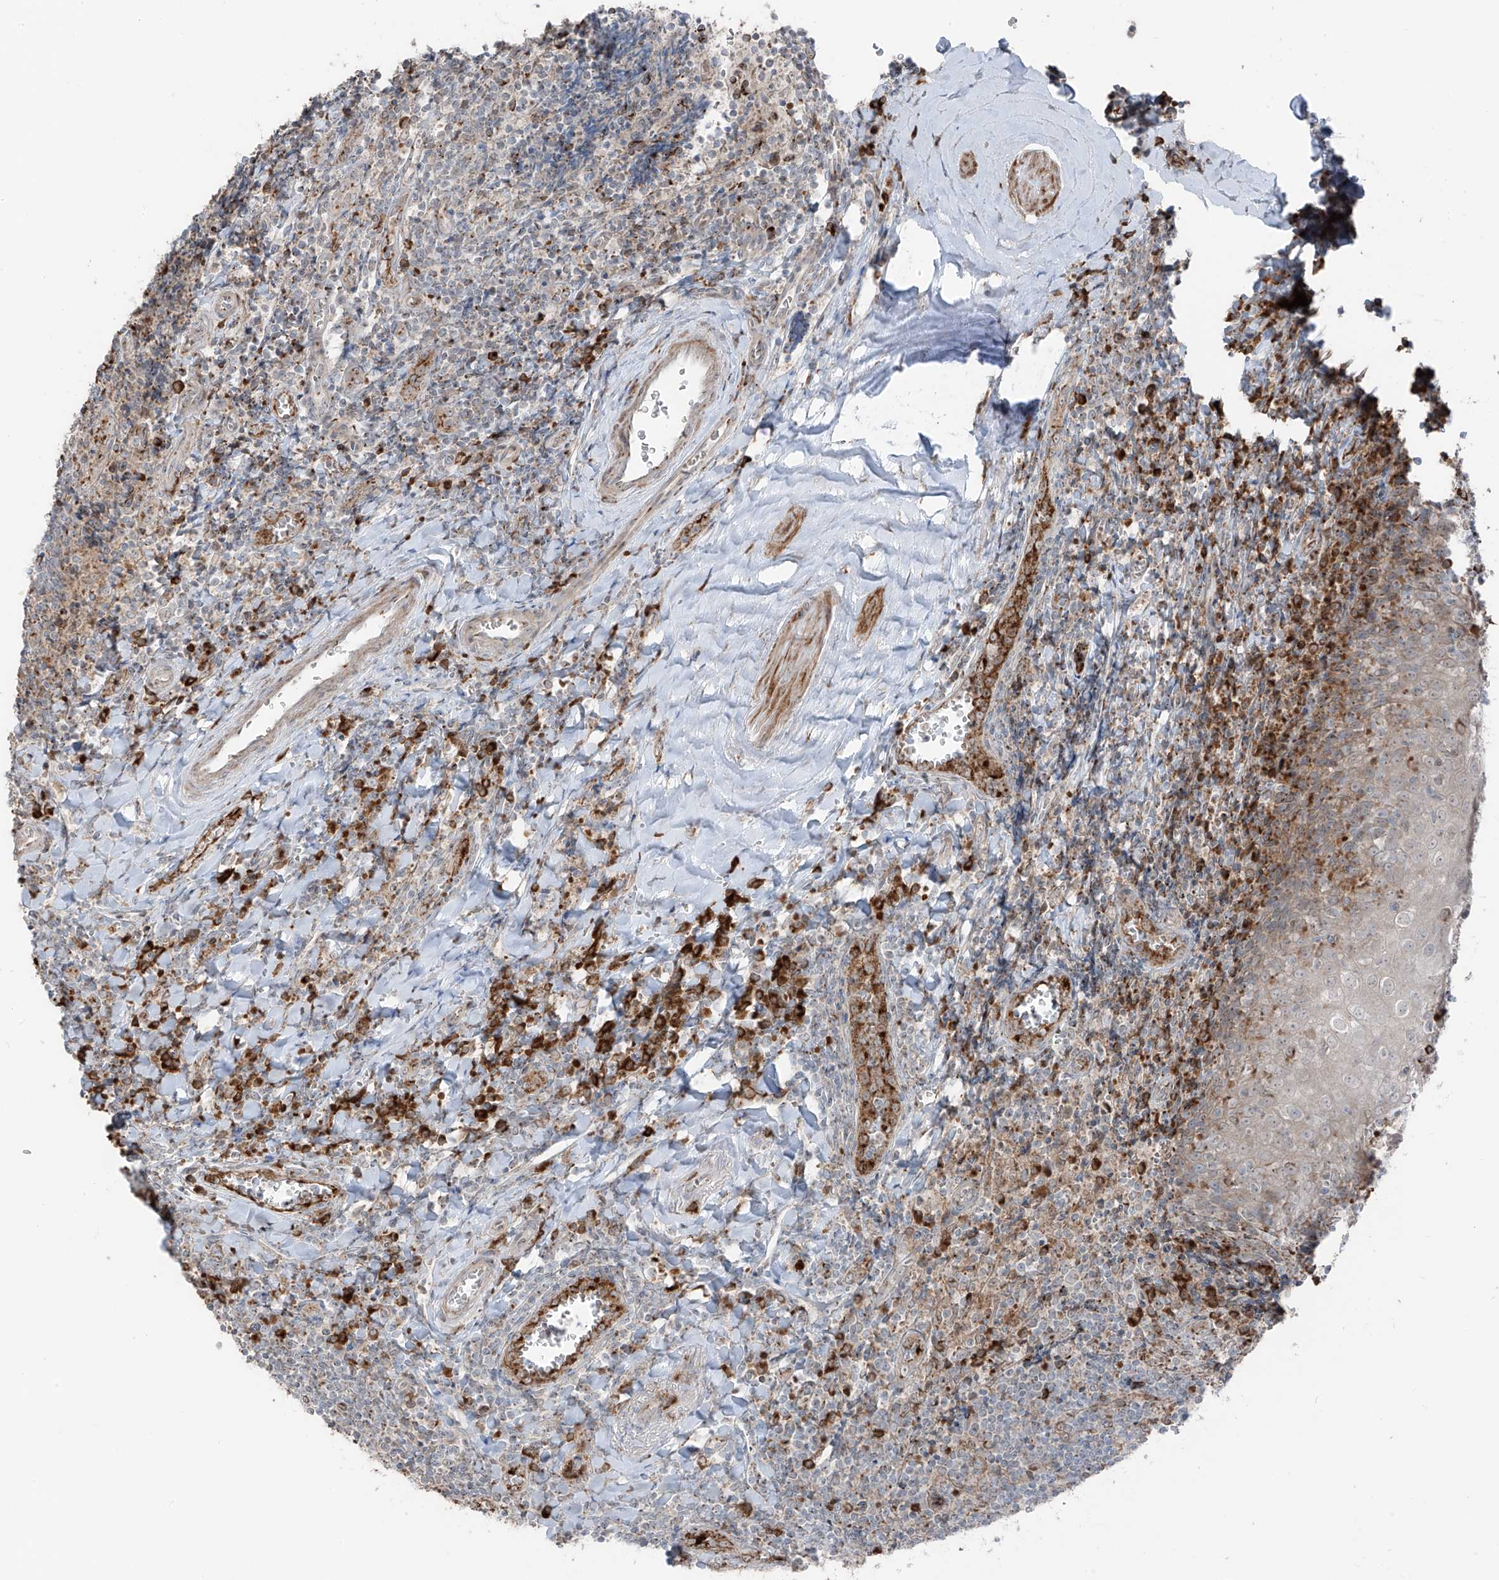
{"staining": {"intensity": "moderate", "quantity": "25%-75%", "location": "cytoplasmic/membranous"}, "tissue": "tonsil", "cell_type": "Germinal center cells", "image_type": "normal", "snomed": [{"axis": "morphology", "description": "Normal tissue, NOS"}, {"axis": "topography", "description": "Tonsil"}], "caption": "An immunohistochemistry histopathology image of benign tissue is shown. Protein staining in brown labels moderate cytoplasmic/membranous positivity in tonsil within germinal center cells. (DAB IHC, brown staining for protein, blue staining for nuclei).", "gene": "ERLEC1", "patient": {"sex": "male", "age": 27}}